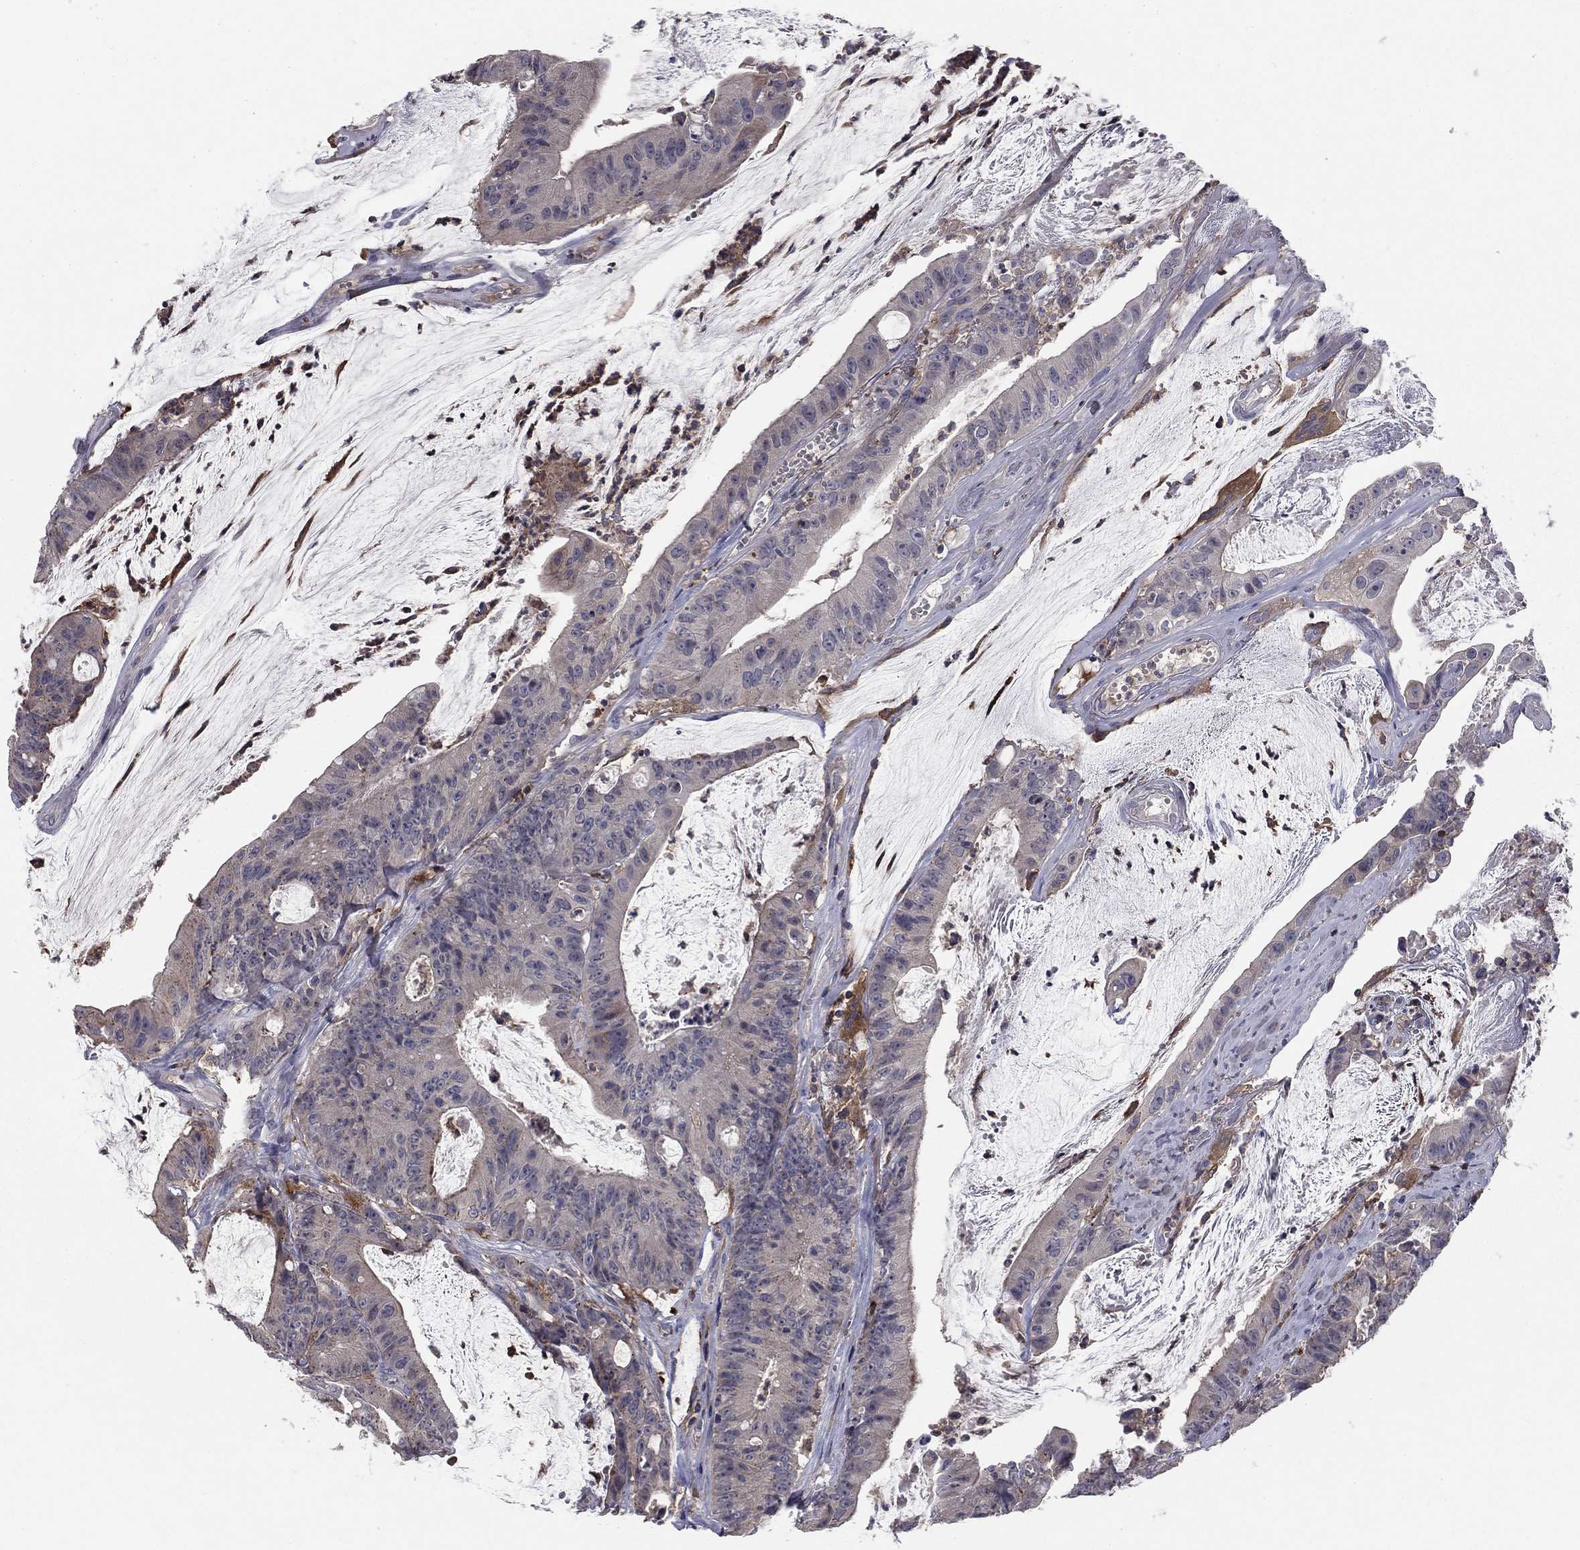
{"staining": {"intensity": "moderate", "quantity": "<25%", "location": "cytoplasmic/membranous"}, "tissue": "colorectal cancer", "cell_type": "Tumor cells", "image_type": "cancer", "snomed": [{"axis": "morphology", "description": "Adenocarcinoma, NOS"}, {"axis": "topography", "description": "Colon"}], "caption": "Tumor cells exhibit low levels of moderate cytoplasmic/membranous staining in about <25% of cells in colorectal cancer.", "gene": "PLCB2", "patient": {"sex": "female", "age": 69}}